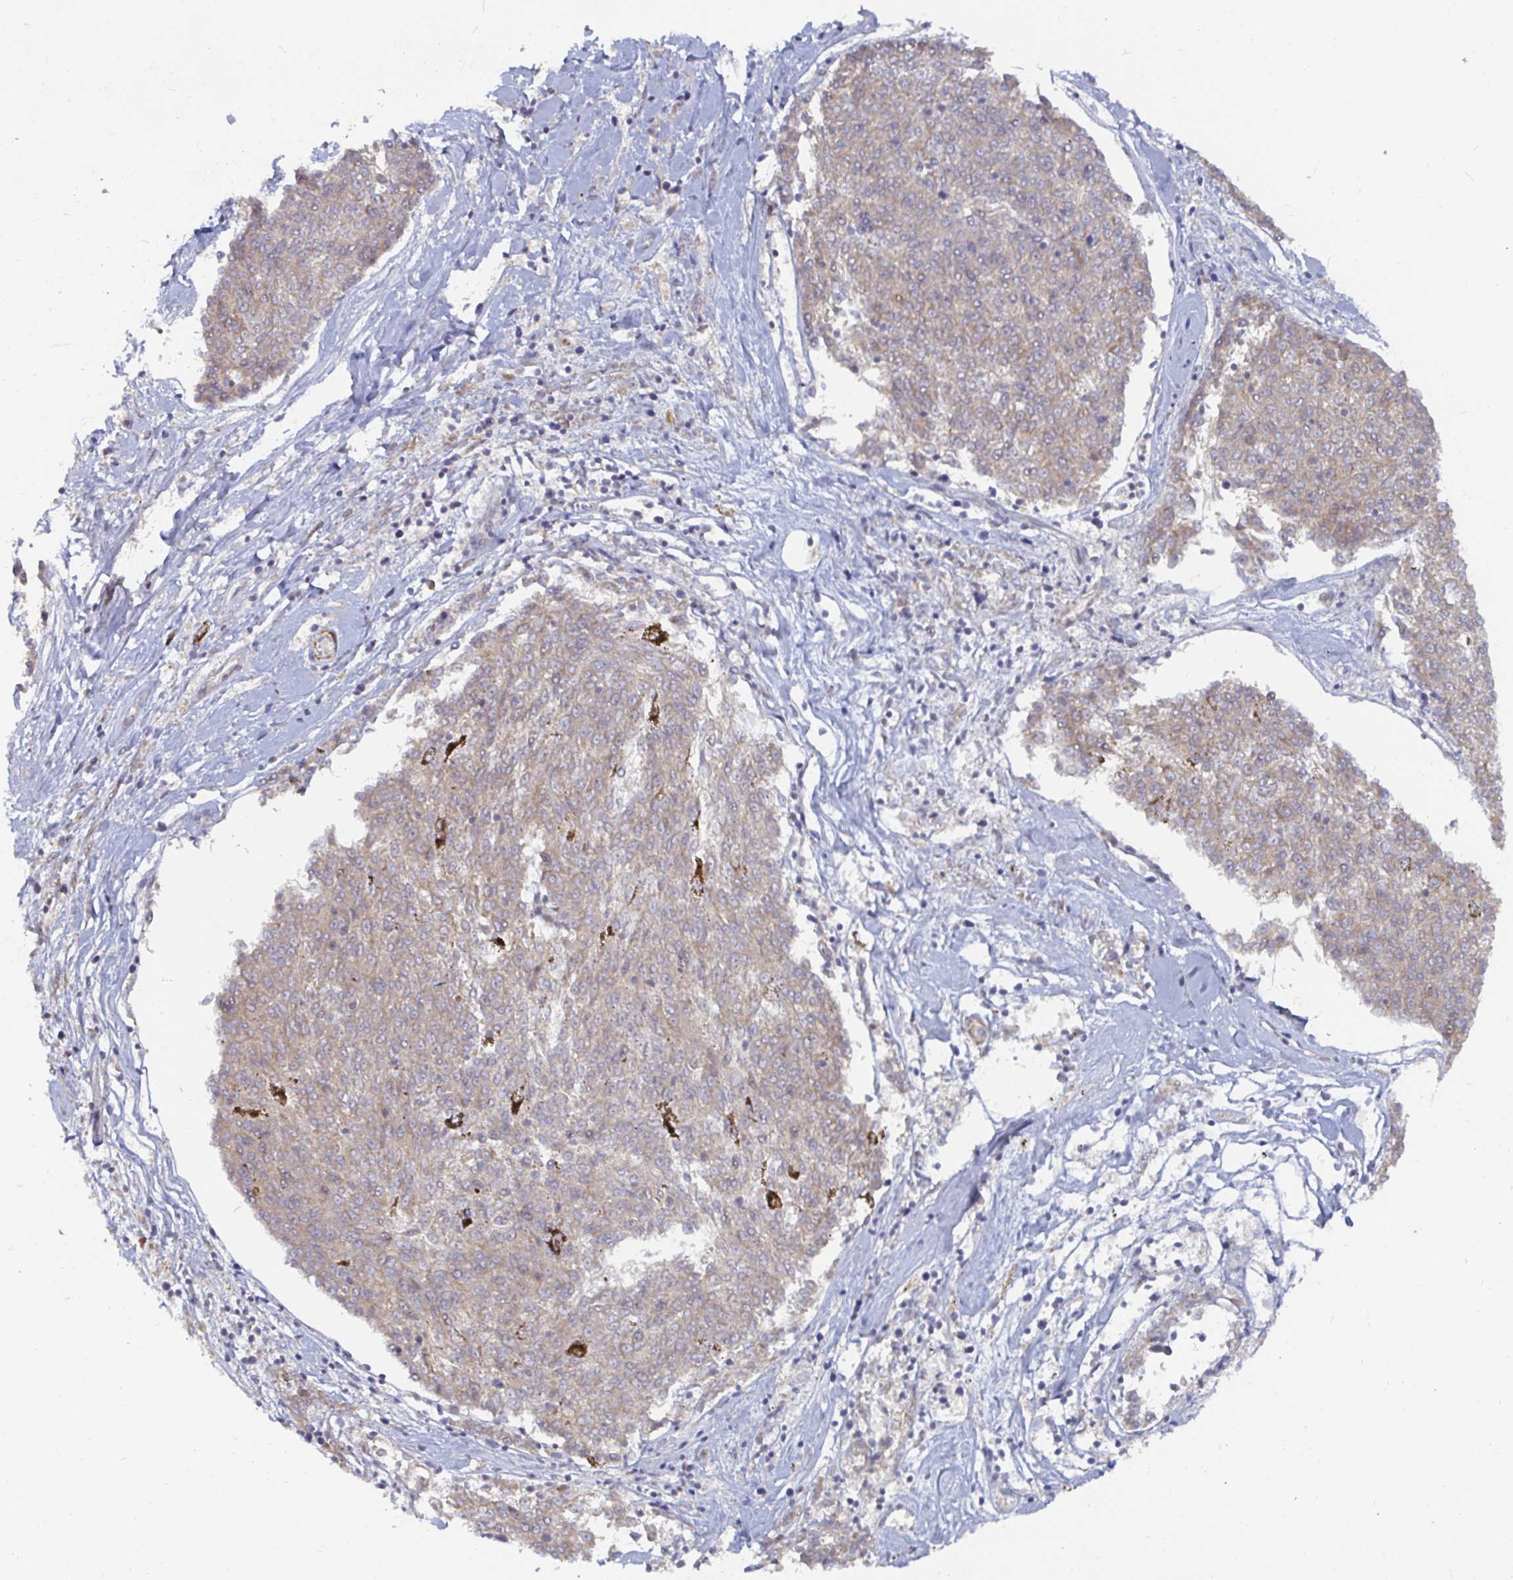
{"staining": {"intensity": "negative", "quantity": "none", "location": "none"}, "tissue": "melanoma", "cell_type": "Tumor cells", "image_type": "cancer", "snomed": [{"axis": "morphology", "description": "Malignant melanoma, NOS"}, {"axis": "topography", "description": "Skin"}], "caption": "DAB immunohistochemical staining of malignant melanoma reveals no significant positivity in tumor cells. (DAB (3,3'-diaminobenzidine) immunohistochemistry, high magnification).", "gene": "SSH2", "patient": {"sex": "female", "age": 72}}